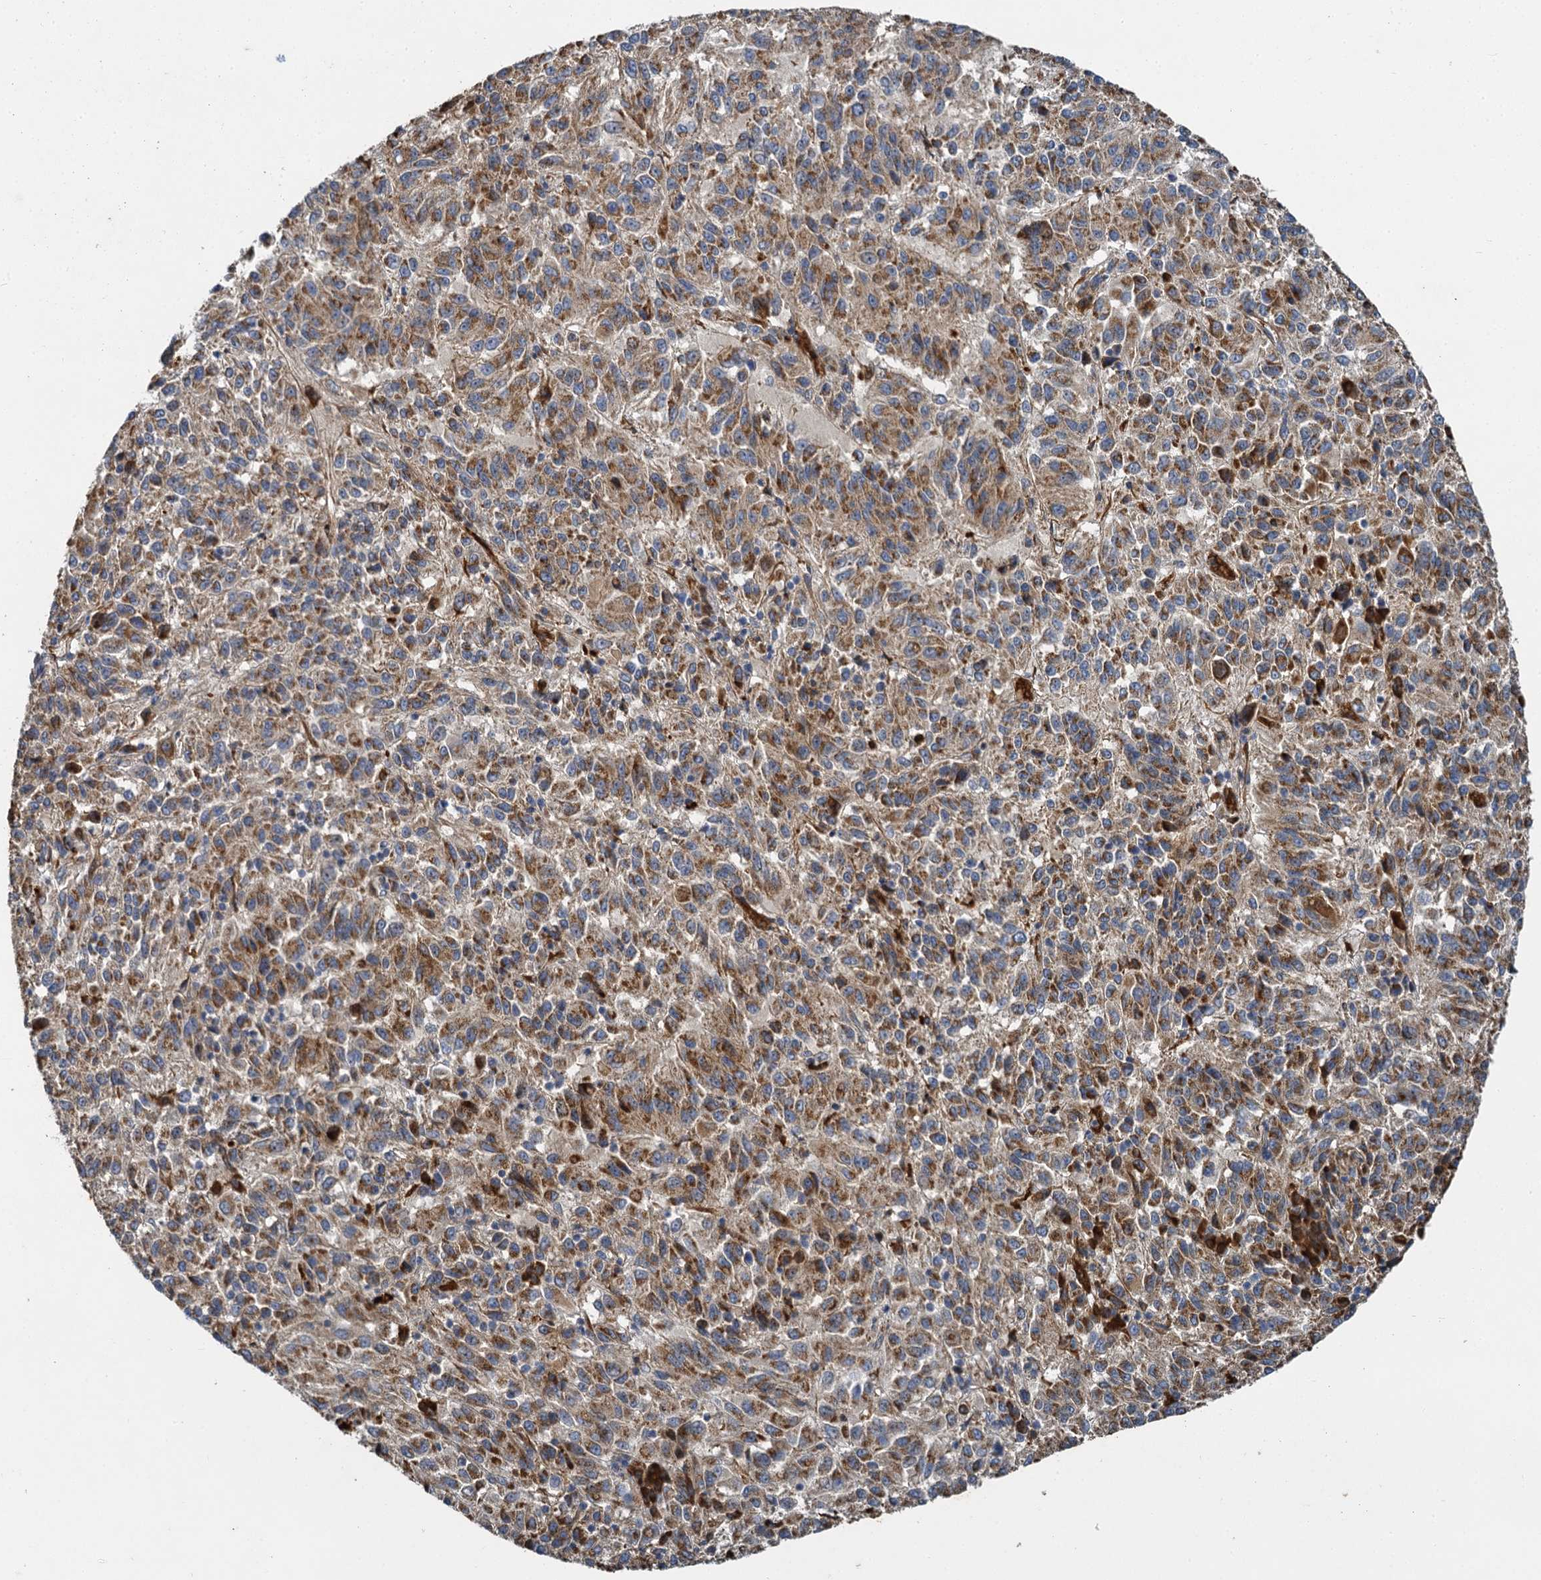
{"staining": {"intensity": "moderate", "quantity": ">75%", "location": "cytoplasmic/membranous"}, "tissue": "melanoma", "cell_type": "Tumor cells", "image_type": "cancer", "snomed": [{"axis": "morphology", "description": "Malignant melanoma, Metastatic site"}, {"axis": "topography", "description": "Lung"}], "caption": "Immunohistochemistry staining of melanoma, which exhibits medium levels of moderate cytoplasmic/membranous staining in approximately >75% of tumor cells indicating moderate cytoplasmic/membranous protein staining. The staining was performed using DAB (brown) for protein detection and nuclei were counterstained in hematoxylin (blue).", "gene": "BCS1L", "patient": {"sex": "male", "age": 64}}